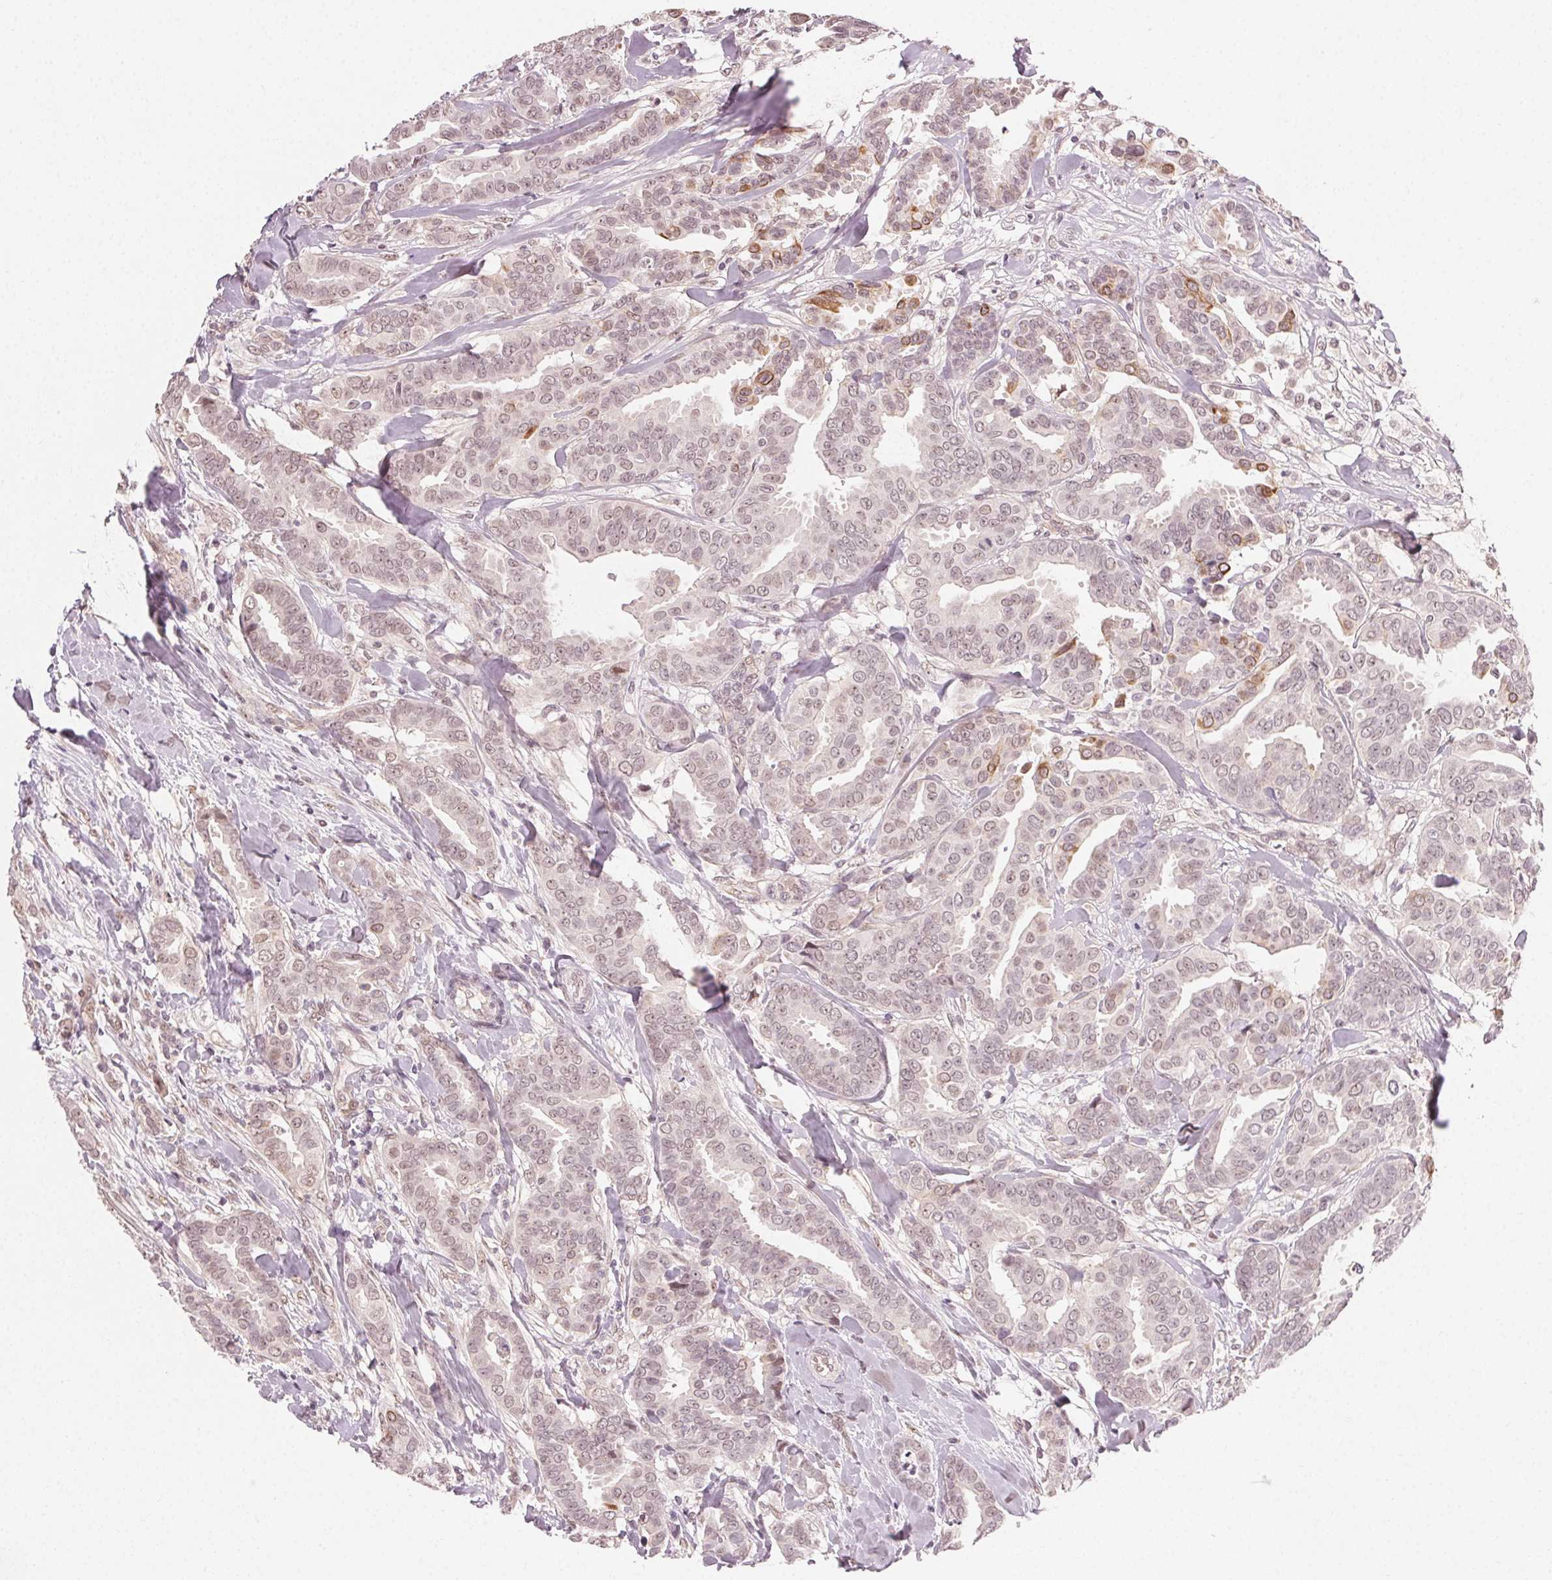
{"staining": {"intensity": "weak", "quantity": ">75%", "location": "nuclear"}, "tissue": "breast cancer", "cell_type": "Tumor cells", "image_type": "cancer", "snomed": [{"axis": "morphology", "description": "Duct carcinoma"}, {"axis": "topography", "description": "Breast"}], "caption": "Protein staining of invasive ductal carcinoma (breast) tissue demonstrates weak nuclear positivity in about >75% of tumor cells.", "gene": "TUB", "patient": {"sex": "female", "age": 45}}